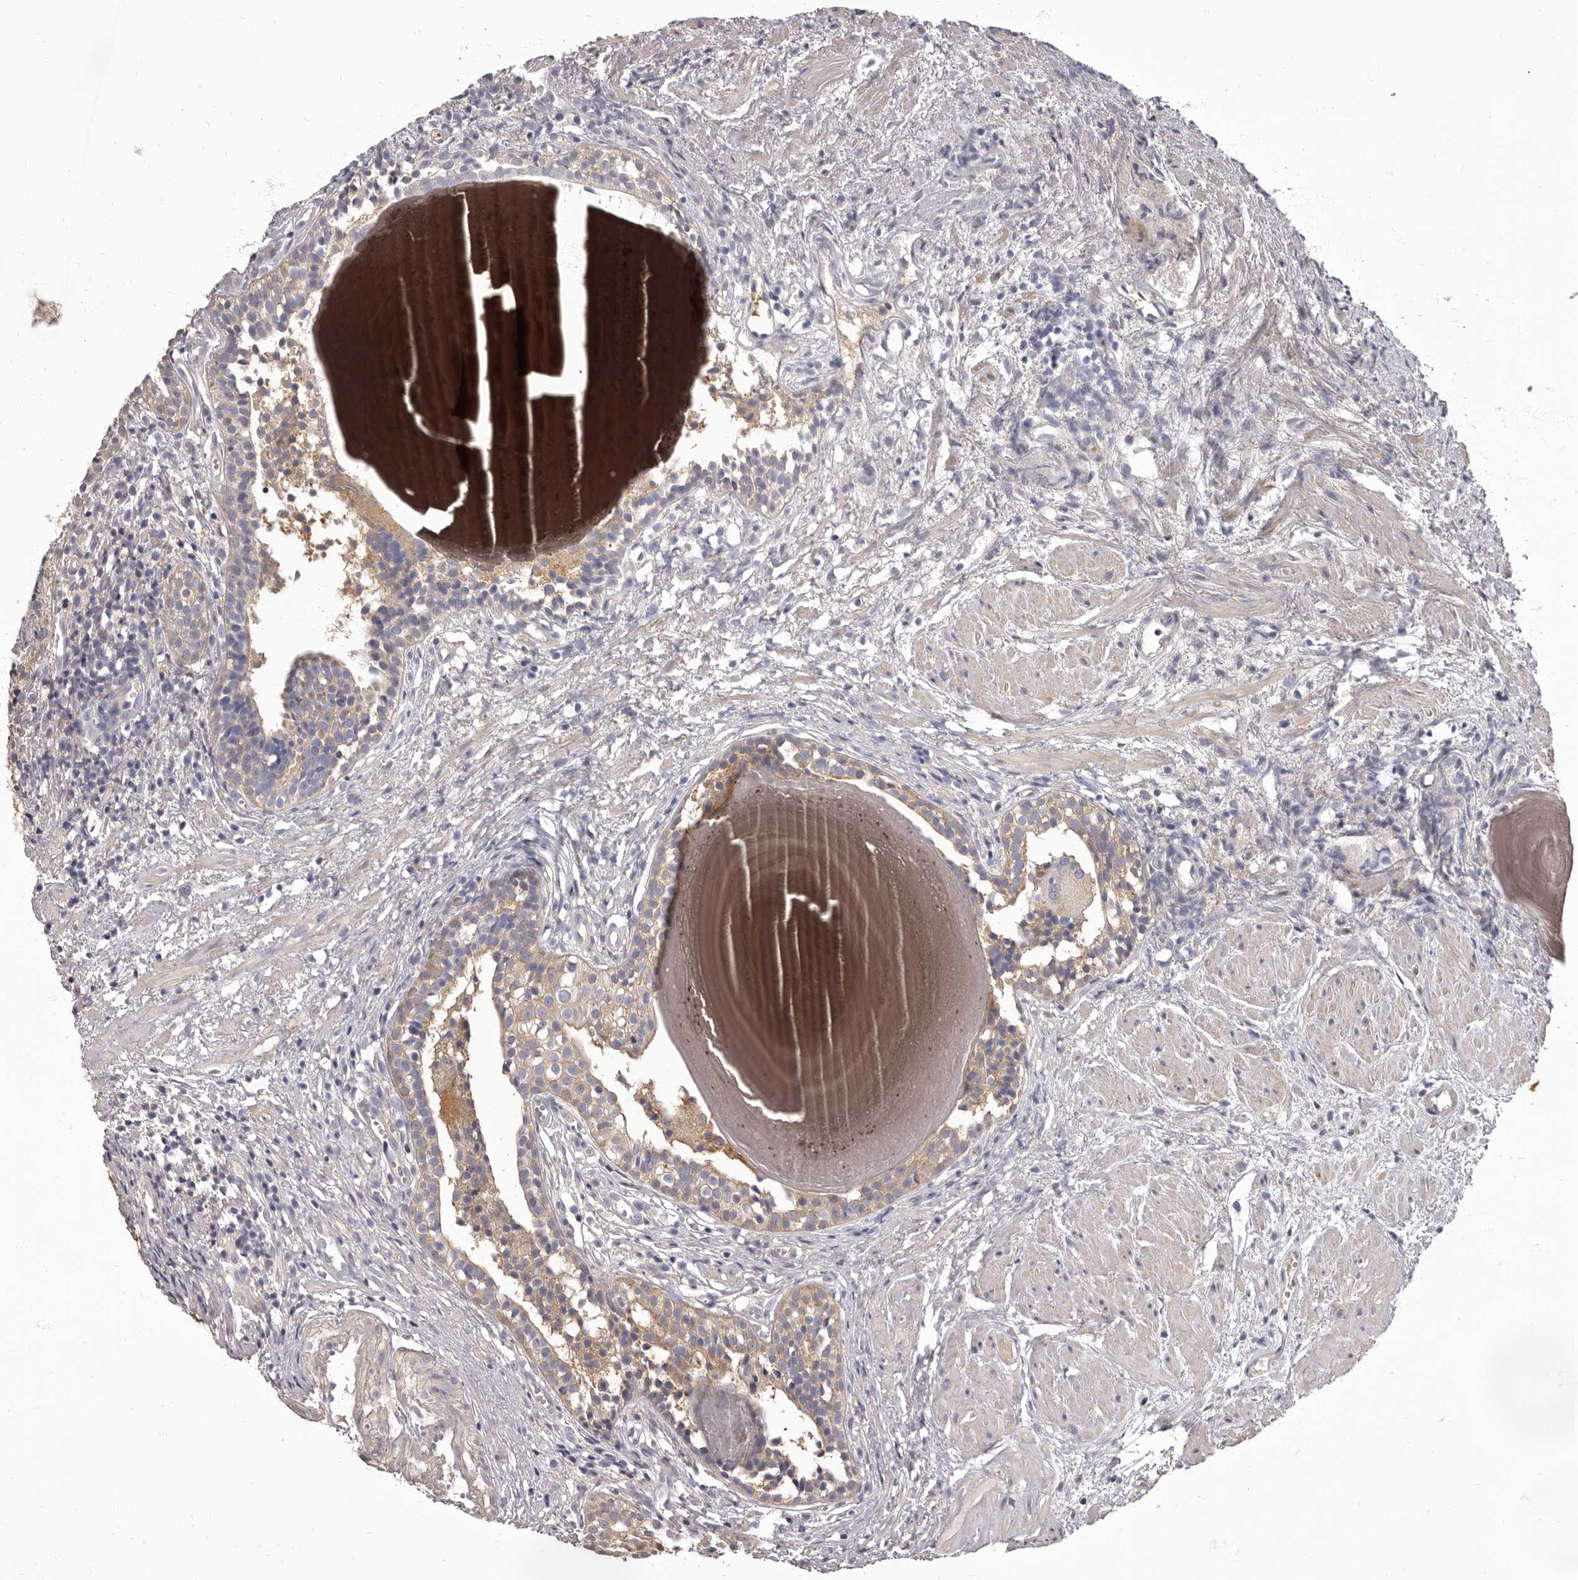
{"staining": {"intensity": "weak", "quantity": "25%-75%", "location": "cytoplasmic/membranous"}, "tissue": "prostate cancer", "cell_type": "Tumor cells", "image_type": "cancer", "snomed": [{"axis": "morphology", "description": "Adenocarcinoma, Low grade"}, {"axis": "topography", "description": "Prostate"}], "caption": "Adenocarcinoma (low-grade) (prostate) stained with a protein marker reveals weak staining in tumor cells.", "gene": "APEH", "patient": {"sex": "male", "age": 88}}